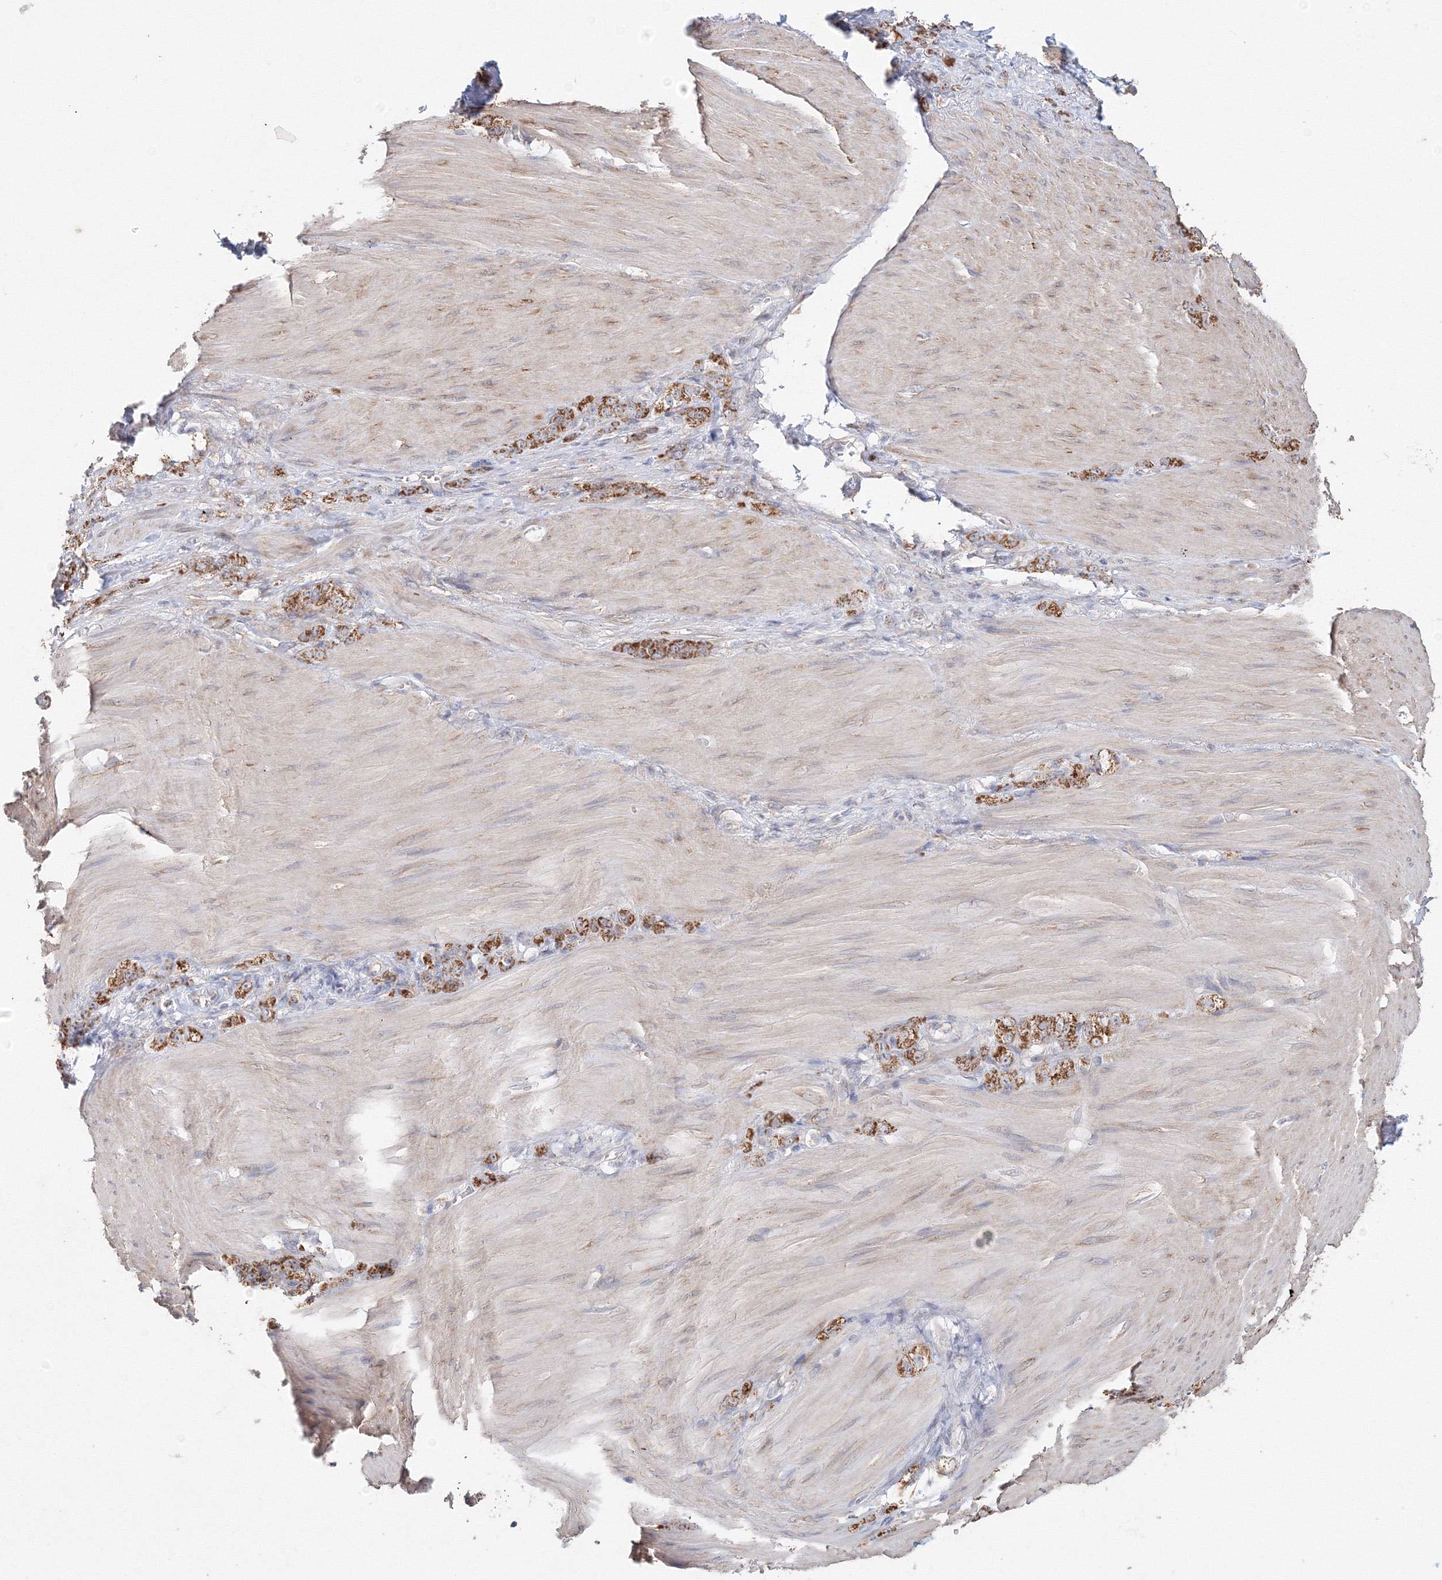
{"staining": {"intensity": "moderate", "quantity": ">75%", "location": "cytoplasmic/membranous"}, "tissue": "stomach cancer", "cell_type": "Tumor cells", "image_type": "cancer", "snomed": [{"axis": "morphology", "description": "Normal tissue, NOS"}, {"axis": "morphology", "description": "Adenocarcinoma, NOS"}, {"axis": "topography", "description": "Stomach"}], "caption": "A high-resolution histopathology image shows immunohistochemistry (IHC) staining of adenocarcinoma (stomach), which shows moderate cytoplasmic/membranous expression in about >75% of tumor cells. The staining was performed using DAB to visualize the protein expression in brown, while the nuclei were stained in blue with hematoxylin (Magnification: 20x).", "gene": "DHRS12", "patient": {"sex": "male", "age": 82}}